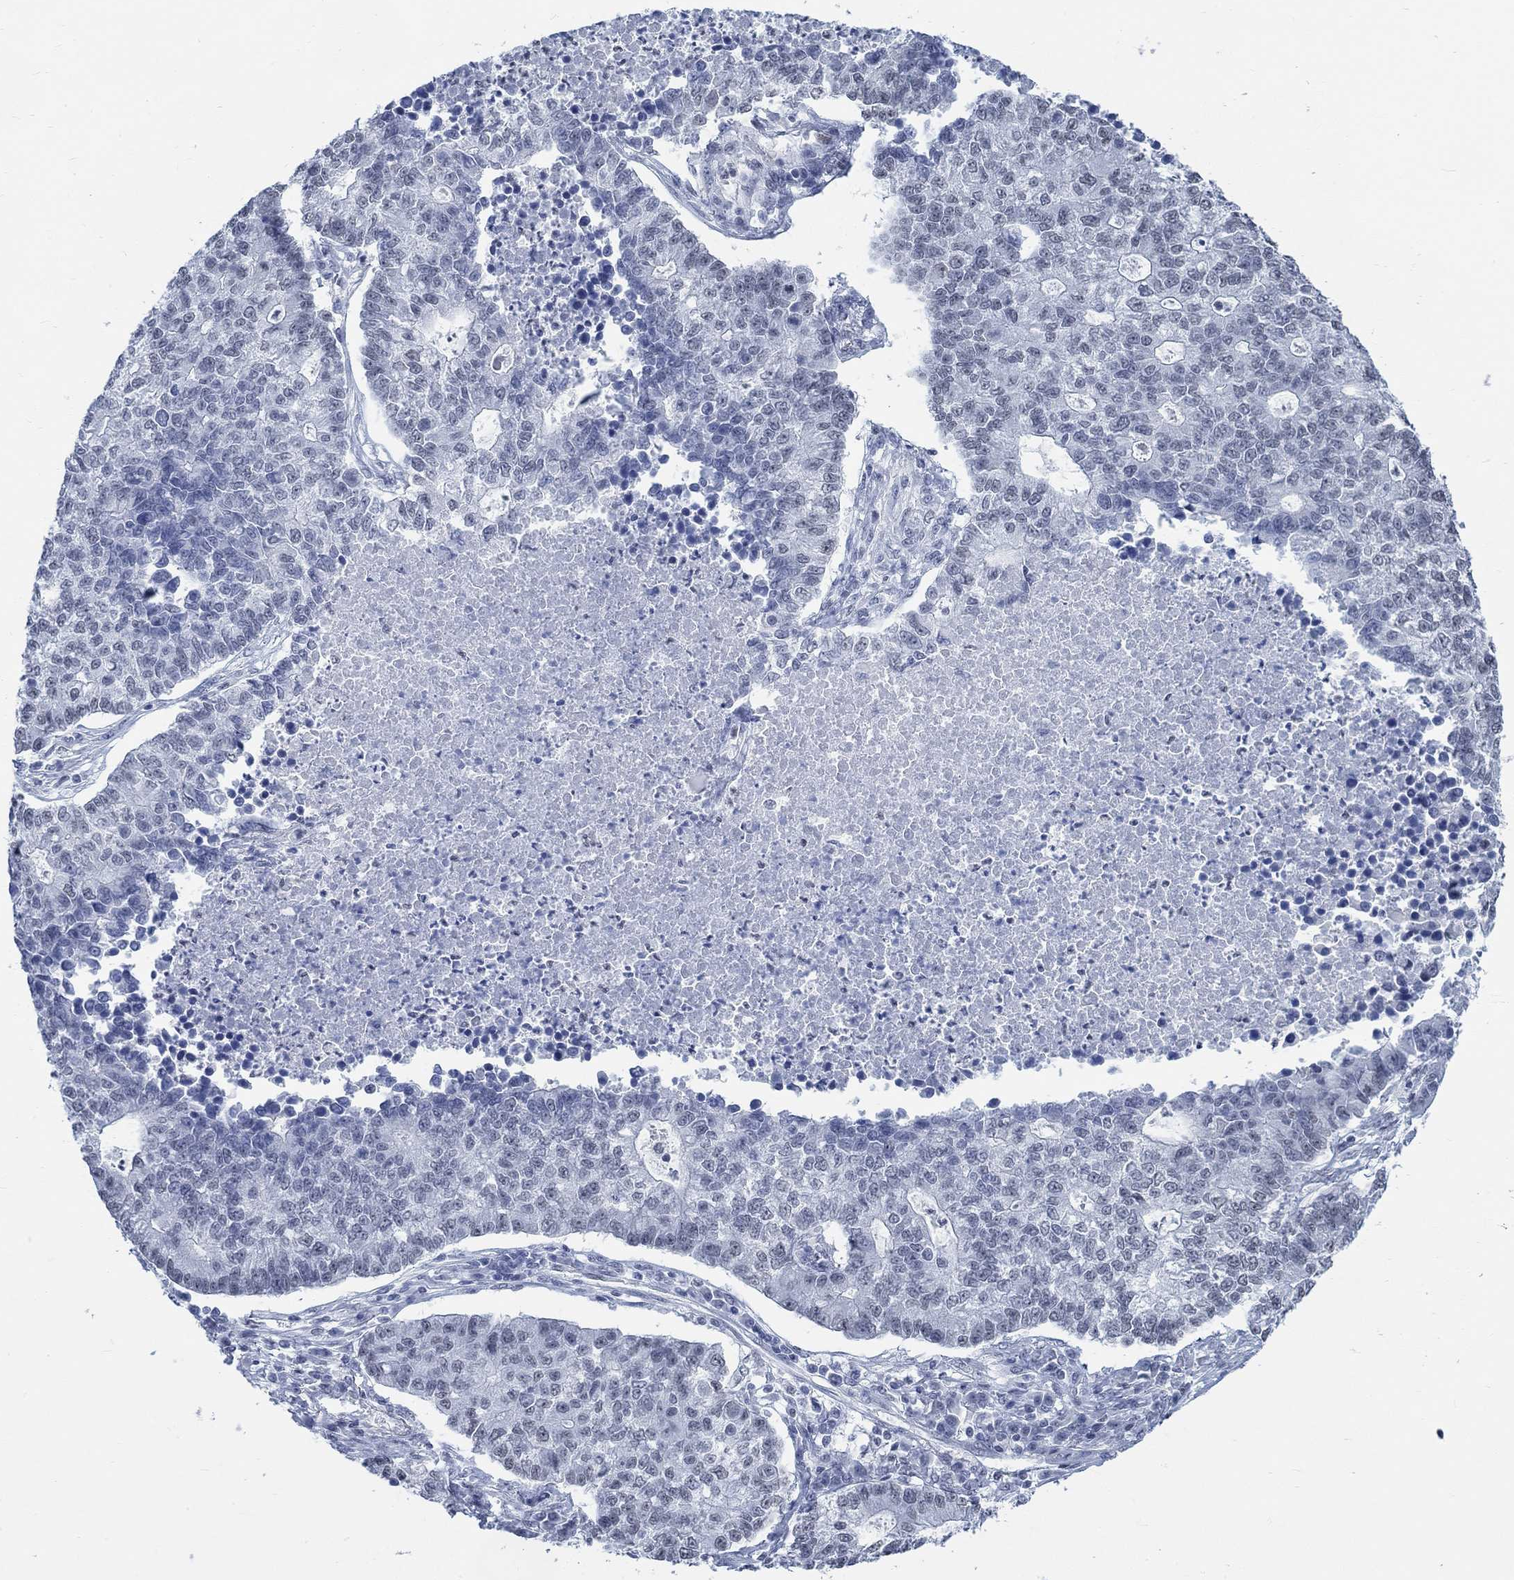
{"staining": {"intensity": "negative", "quantity": "none", "location": "none"}, "tissue": "lung cancer", "cell_type": "Tumor cells", "image_type": "cancer", "snomed": [{"axis": "morphology", "description": "Adenocarcinoma, NOS"}, {"axis": "topography", "description": "Lung"}], "caption": "A photomicrograph of human lung cancer is negative for staining in tumor cells. (DAB (3,3'-diaminobenzidine) immunohistochemistry (IHC) with hematoxylin counter stain).", "gene": "KCNH8", "patient": {"sex": "male", "age": 57}}